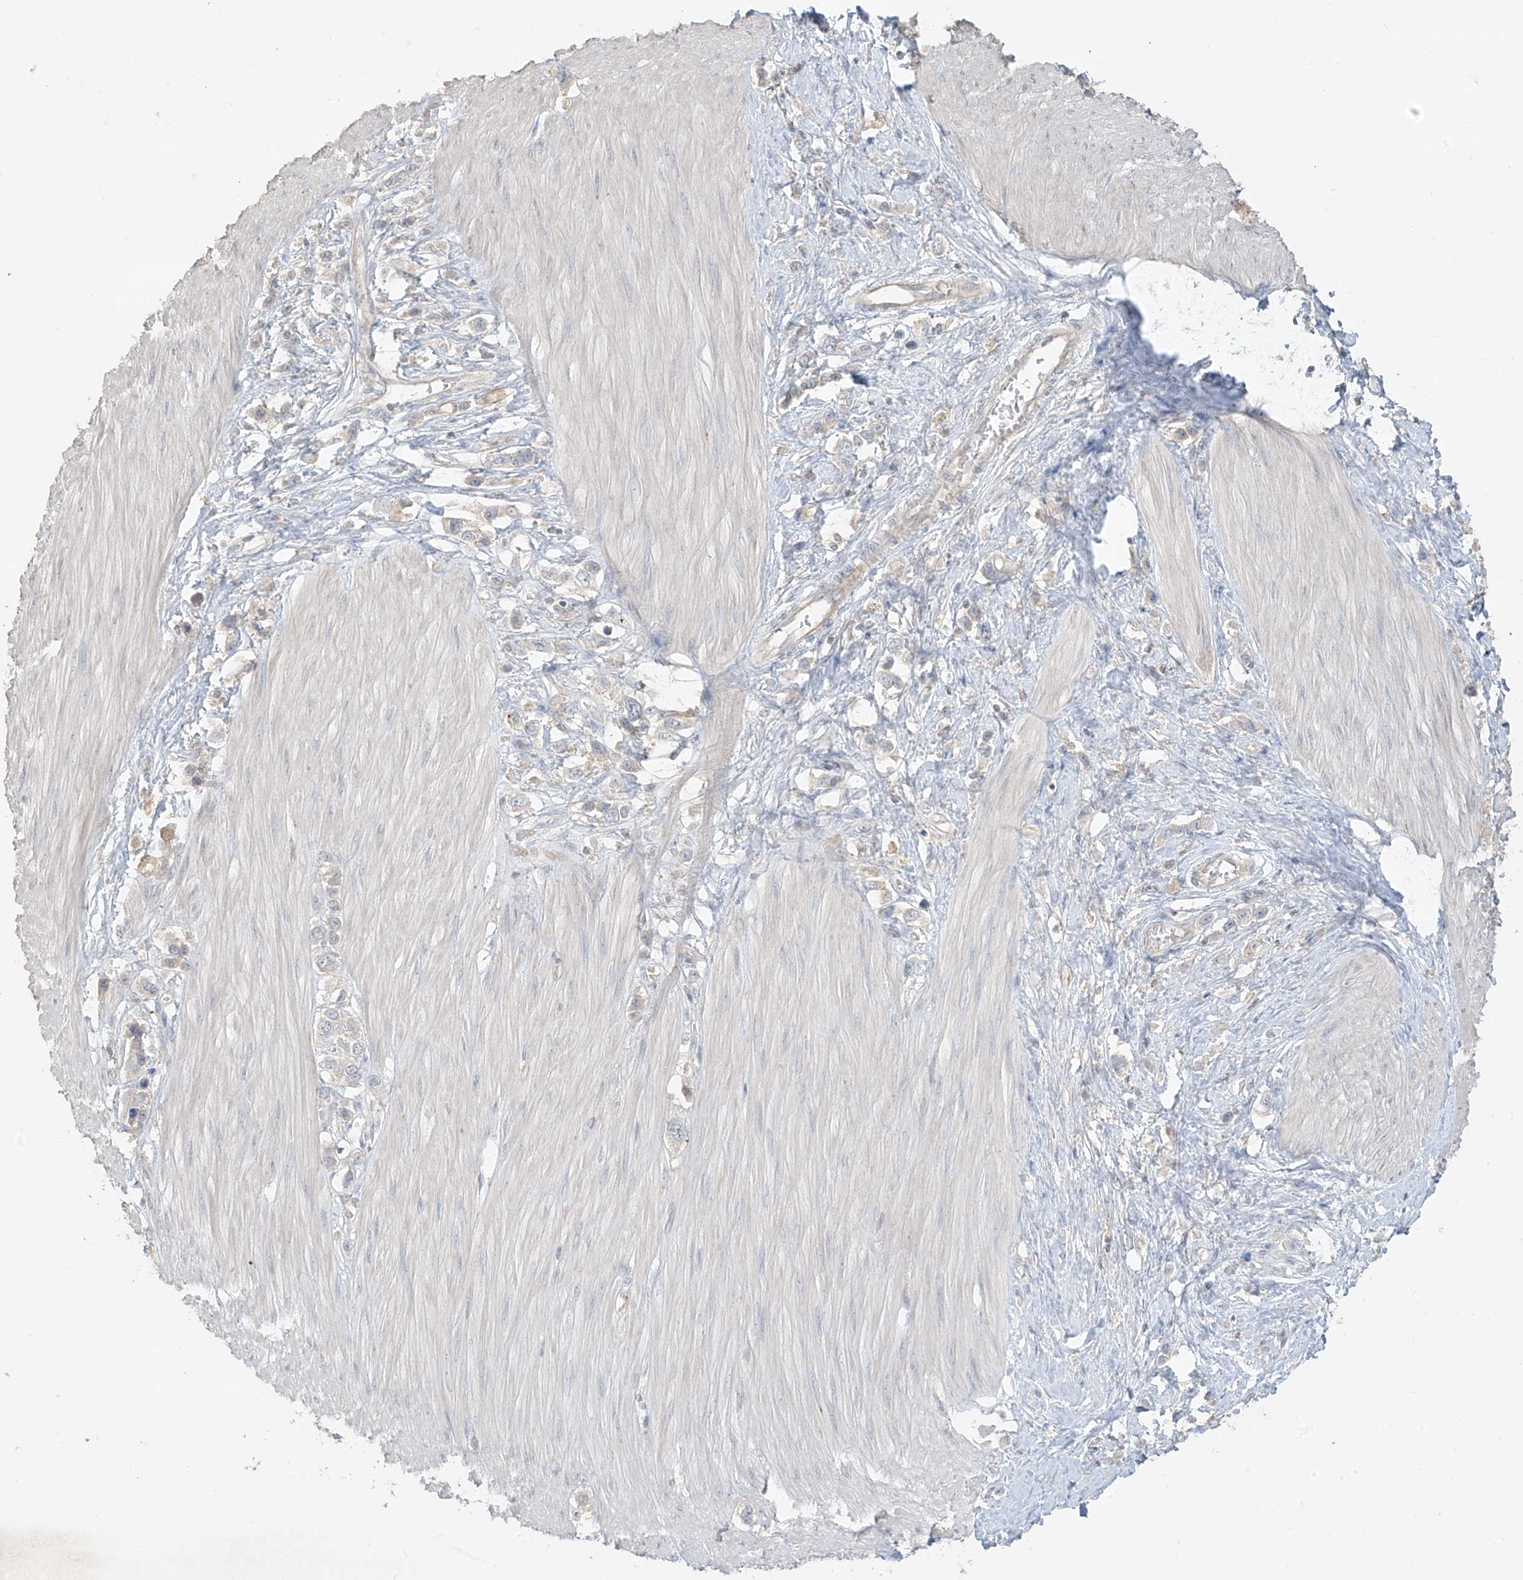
{"staining": {"intensity": "negative", "quantity": "none", "location": "none"}, "tissue": "stomach cancer", "cell_type": "Tumor cells", "image_type": "cancer", "snomed": [{"axis": "morphology", "description": "Adenocarcinoma, NOS"}, {"axis": "topography", "description": "Stomach"}], "caption": "DAB (3,3'-diaminobenzidine) immunohistochemical staining of human stomach cancer reveals no significant positivity in tumor cells.", "gene": "ANGEL2", "patient": {"sex": "female", "age": 65}}